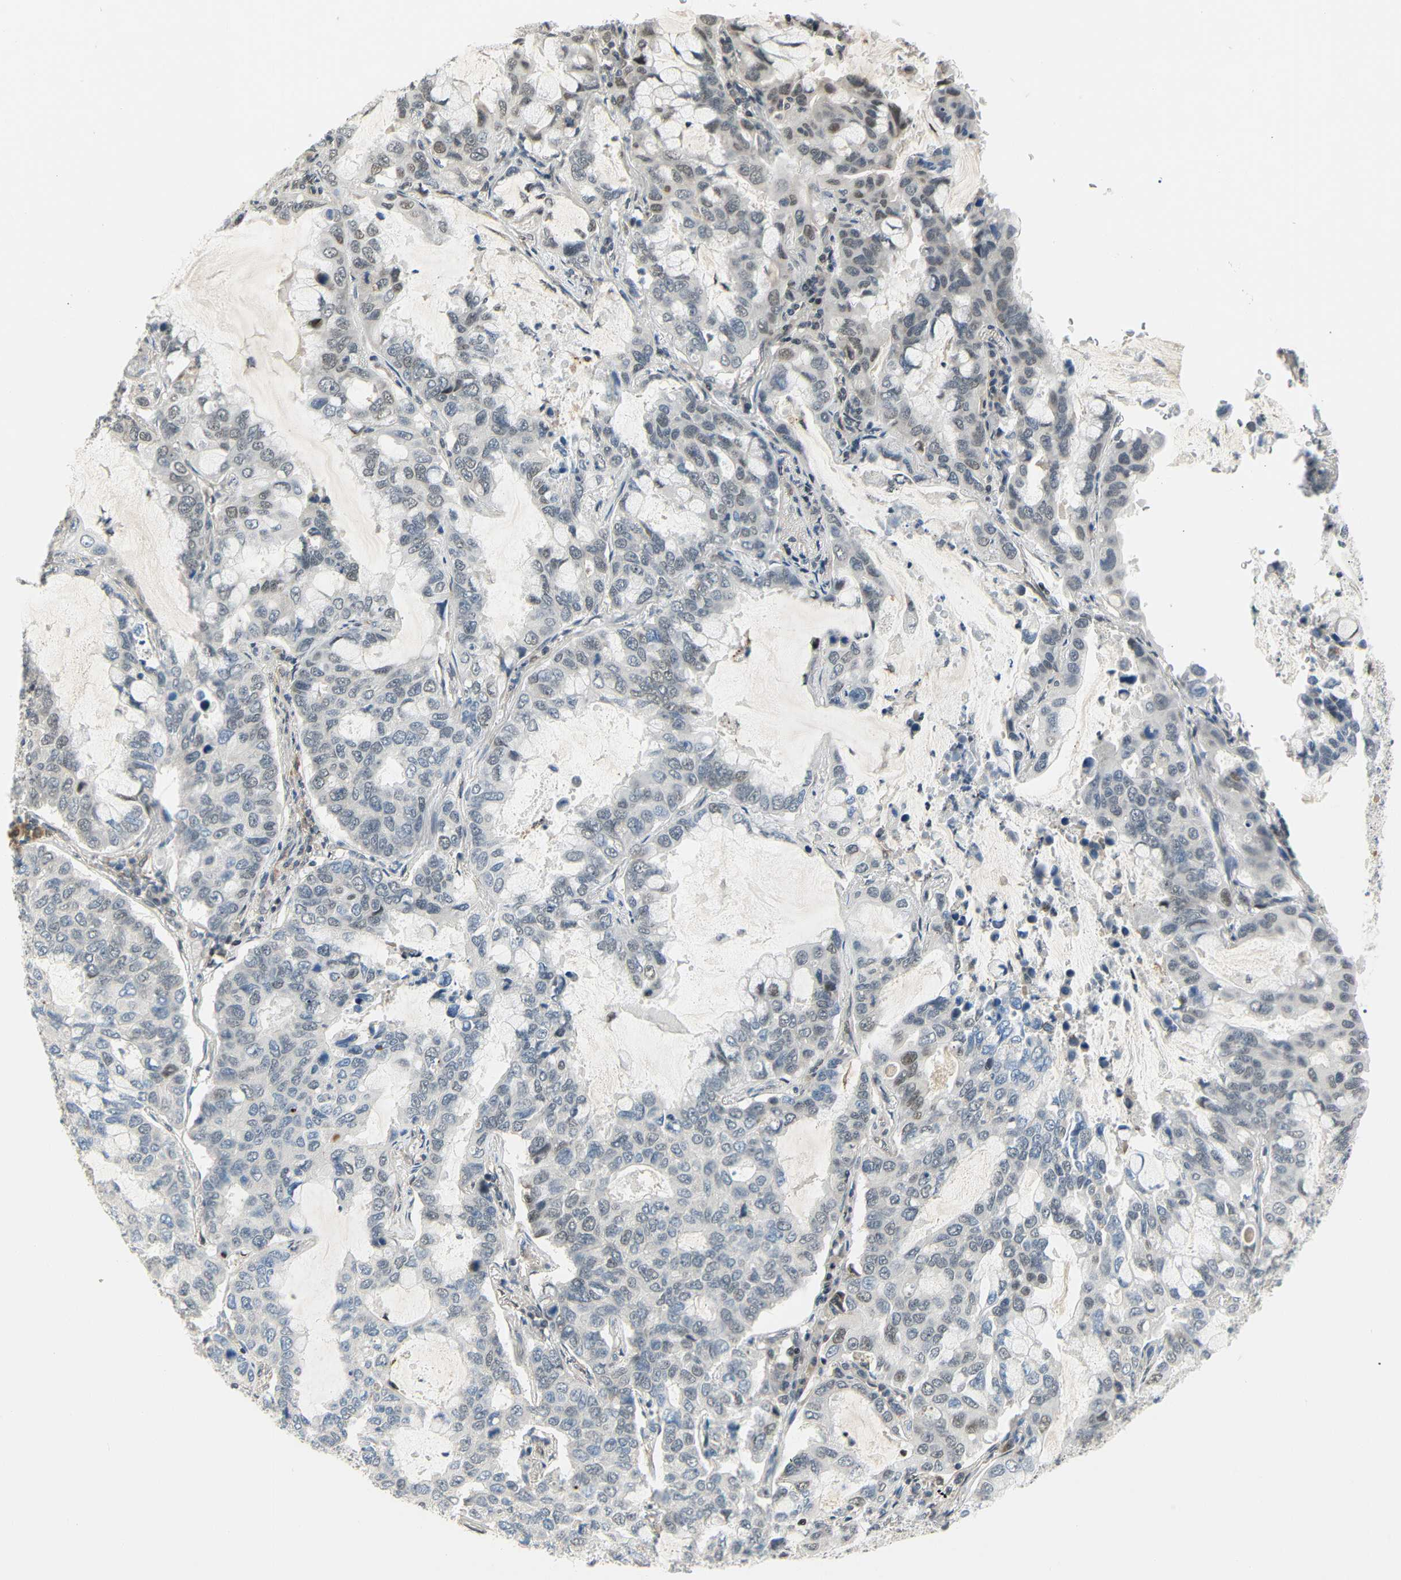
{"staining": {"intensity": "weak", "quantity": "<25%", "location": "nuclear"}, "tissue": "lung cancer", "cell_type": "Tumor cells", "image_type": "cancer", "snomed": [{"axis": "morphology", "description": "Adenocarcinoma, NOS"}, {"axis": "topography", "description": "Lung"}], "caption": "Tumor cells show no significant positivity in lung adenocarcinoma.", "gene": "IMPG2", "patient": {"sex": "male", "age": 64}}